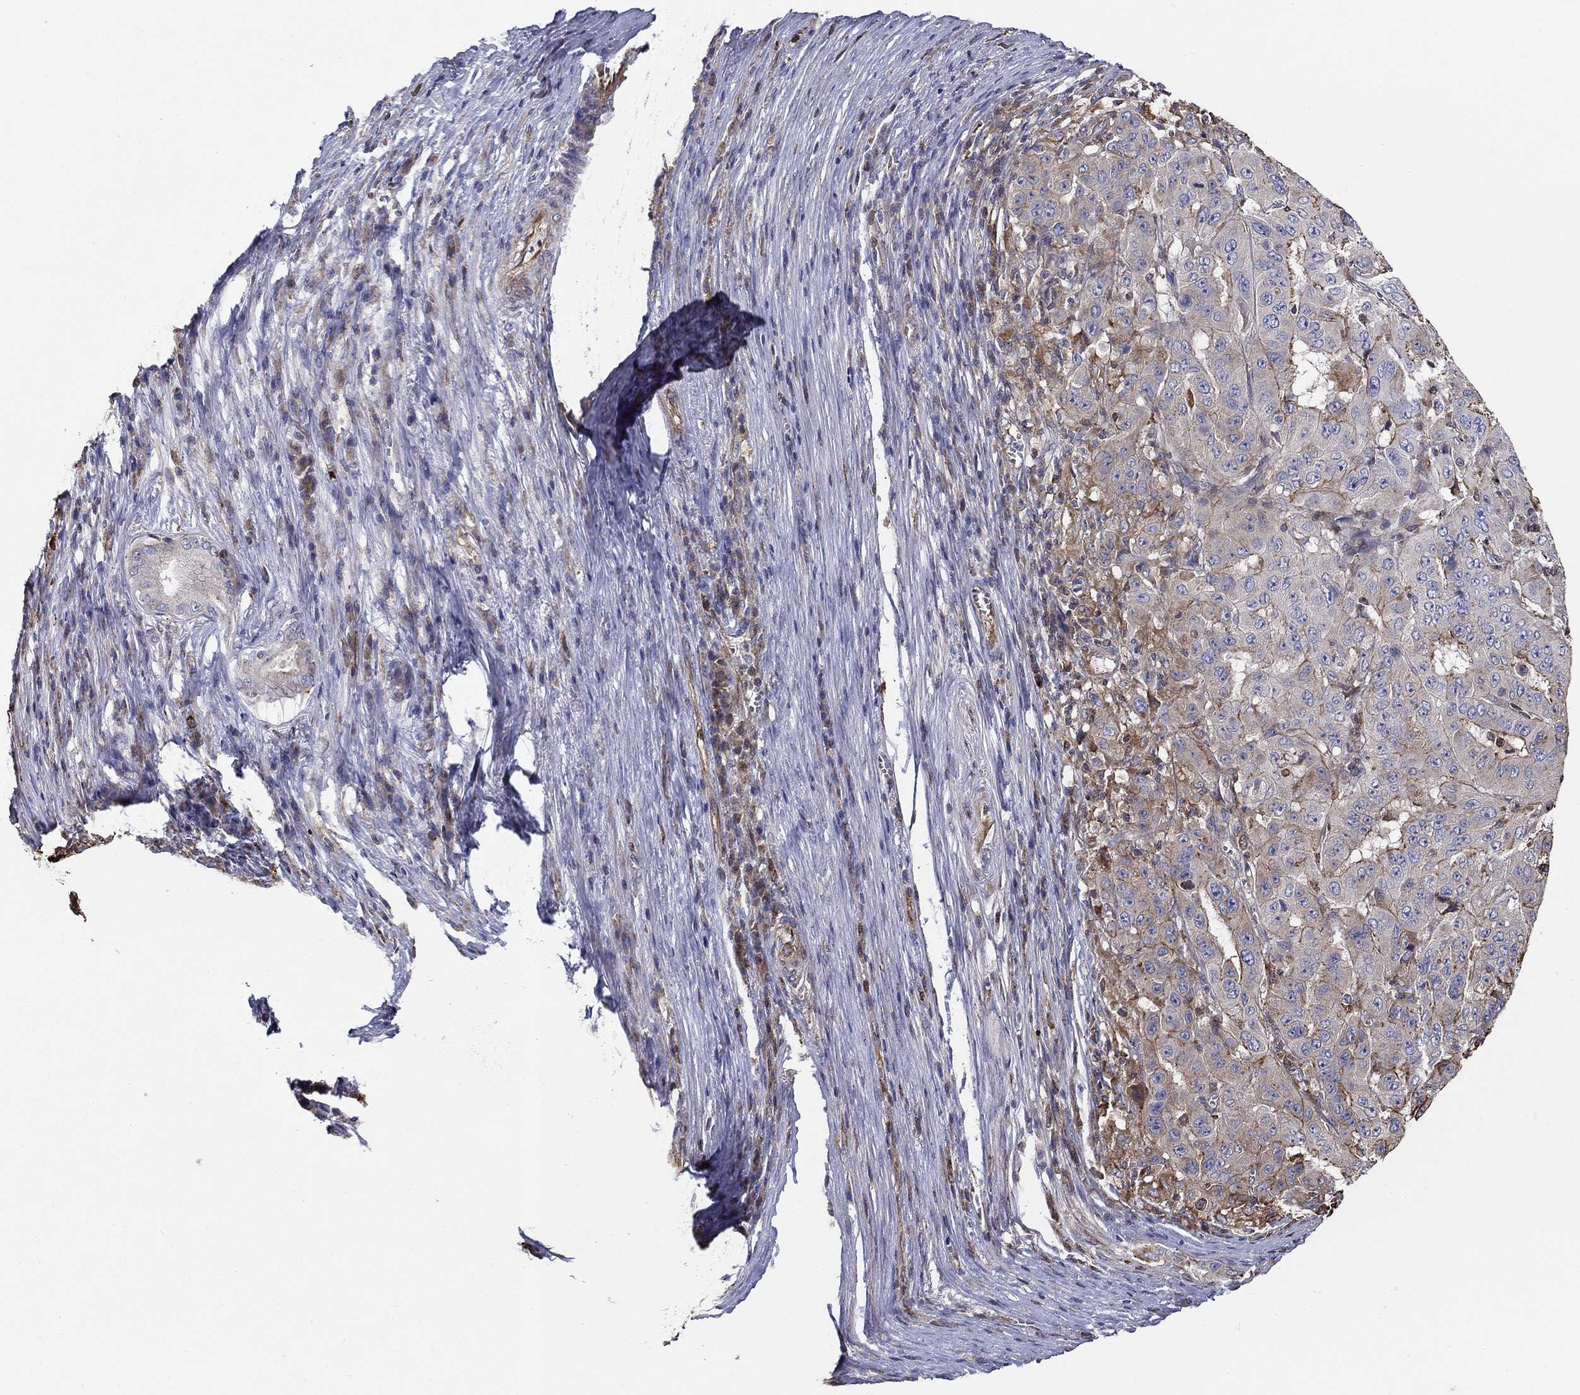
{"staining": {"intensity": "strong", "quantity": "<25%", "location": "cytoplasmic/membranous"}, "tissue": "pancreatic cancer", "cell_type": "Tumor cells", "image_type": "cancer", "snomed": [{"axis": "morphology", "description": "Adenocarcinoma, NOS"}, {"axis": "topography", "description": "Pancreas"}], "caption": "Immunohistochemistry (DAB (3,3'-diaminobenzidine)) staining of human pancreatic cancer exhibits strong cytoplasmic/membranous protein expression in approximately <25% of tumor cells.", "gene": "NPHP1", "patient": {"sex": "male", "age": 63}}